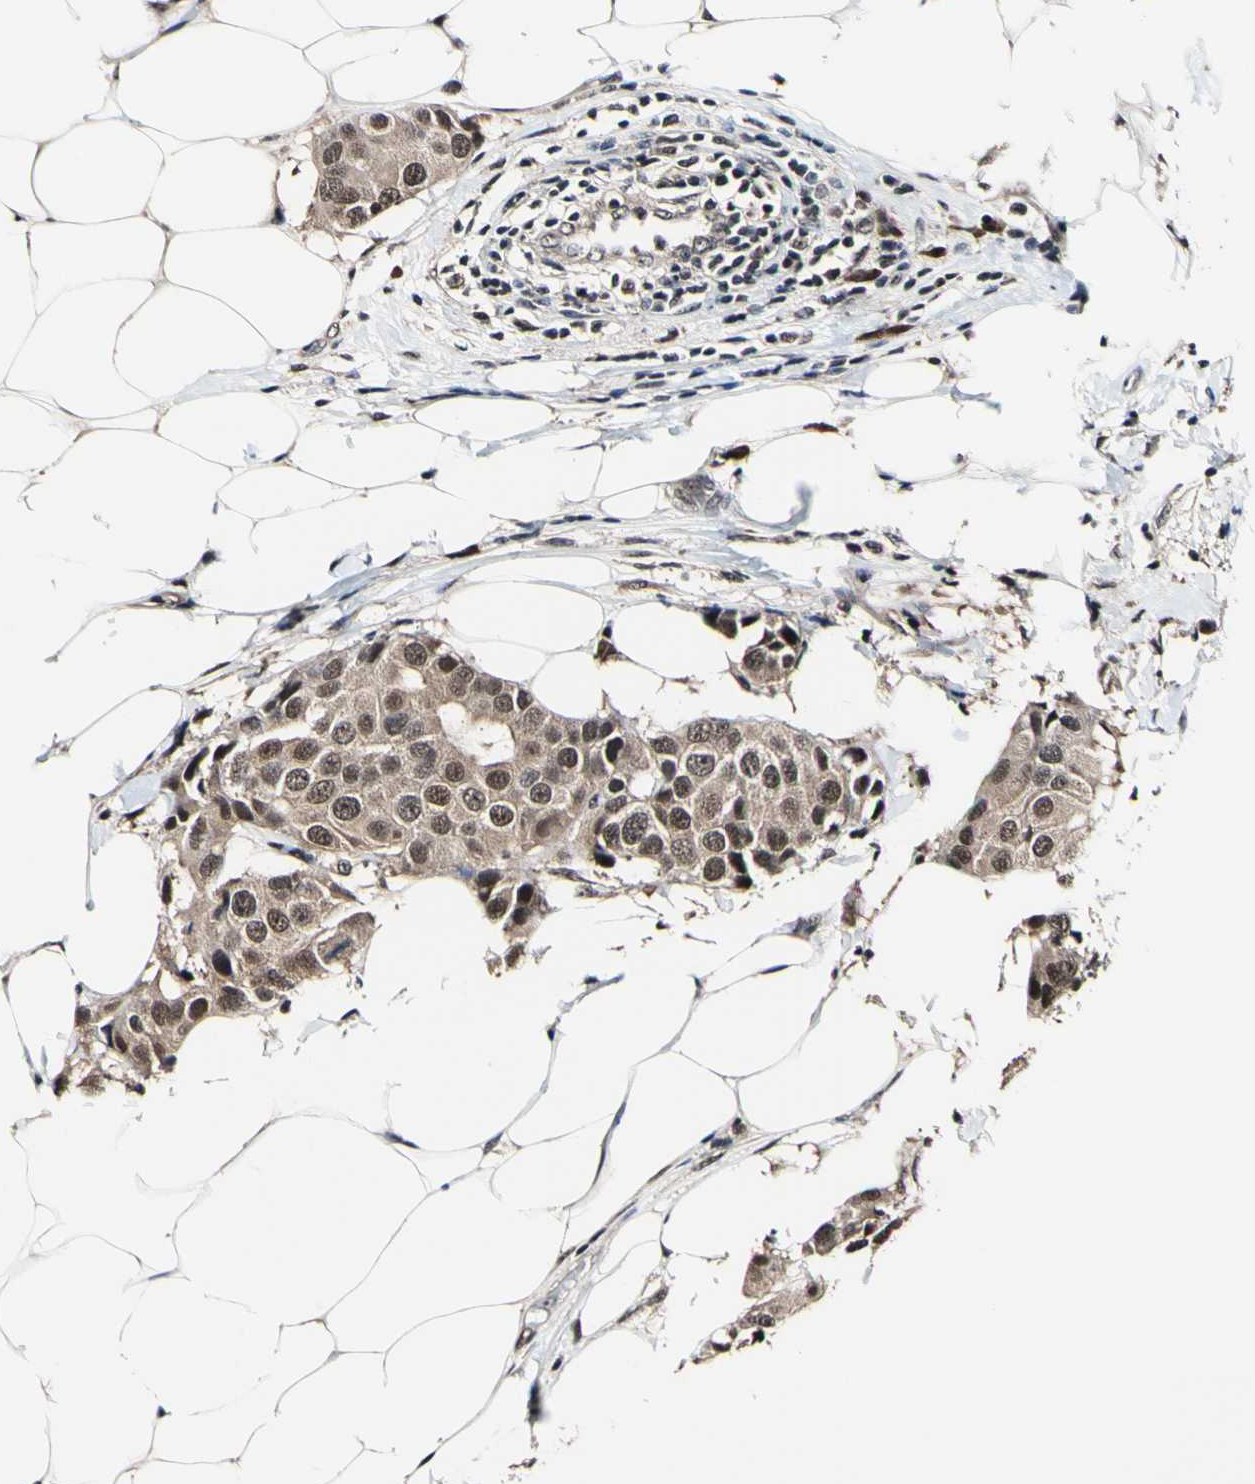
{"staining": {"intensity": "weak", "quantity": ">75%", "location": "cytoplasmic/membranous,nuclear"}, "tissue": "breast cancer", "cell_type": "Tumor cells", "image_type": "cancer", "snomed": [{"axis": "morphology", "description": "Normal tissue, NOS"}, {"axis": "morphology", "description": "Duct carcinoma"}, {"axis": "topography", "description": "Breast"}], "caption": "Infiltrating ductal carcinoma (breast) was stained to show a protein in brown. There is low levels of weak cytoplasmic/membranous and nuclear staining in about >75% of tumor cells.", "gene": "PSMD10", "patient": {"sex": "female", "age": 39}}